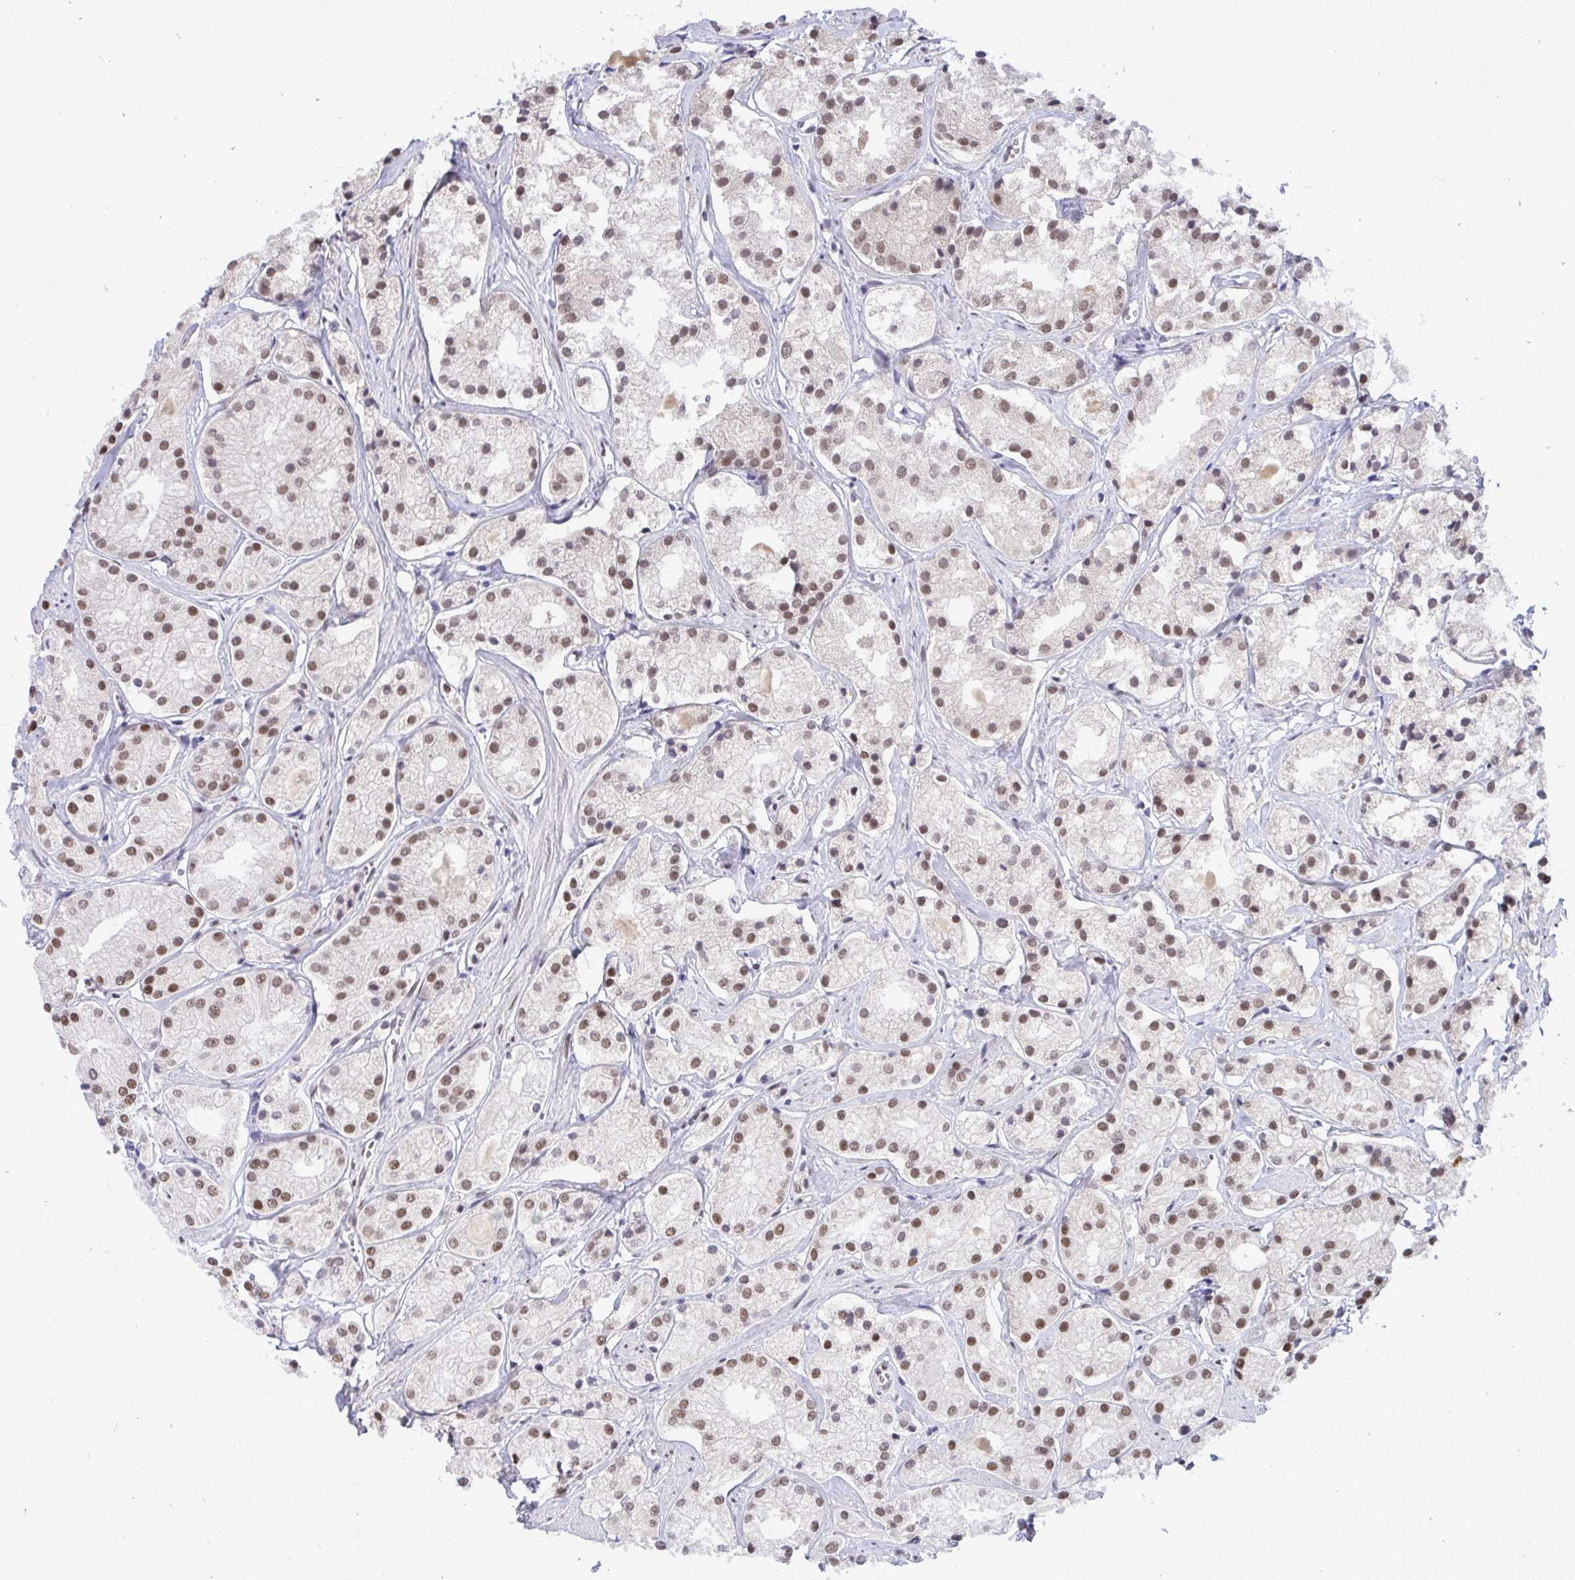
{"staining": {"intensity": "moderate", "quantity": ">75%", "location": "nuclear"}, "tissue": "prostate cancer", "cell_type": "Tumor cells", "image_type": "cancer", "snomed": [{"axis": "morphology", "description": "Adenocarcinoma, Low grade"}, {"axis": "topography", "description": "Prostate"}], "caption": "This is a photomicrograph of immunohistochemistry (IHC) staining of adenocarcinoma (low-grade) (prostate), which shows moderate positivity in the nuclear of tumor cells.", "gene": "JPT1", "patient": {"sex": "male", "age": 69}}